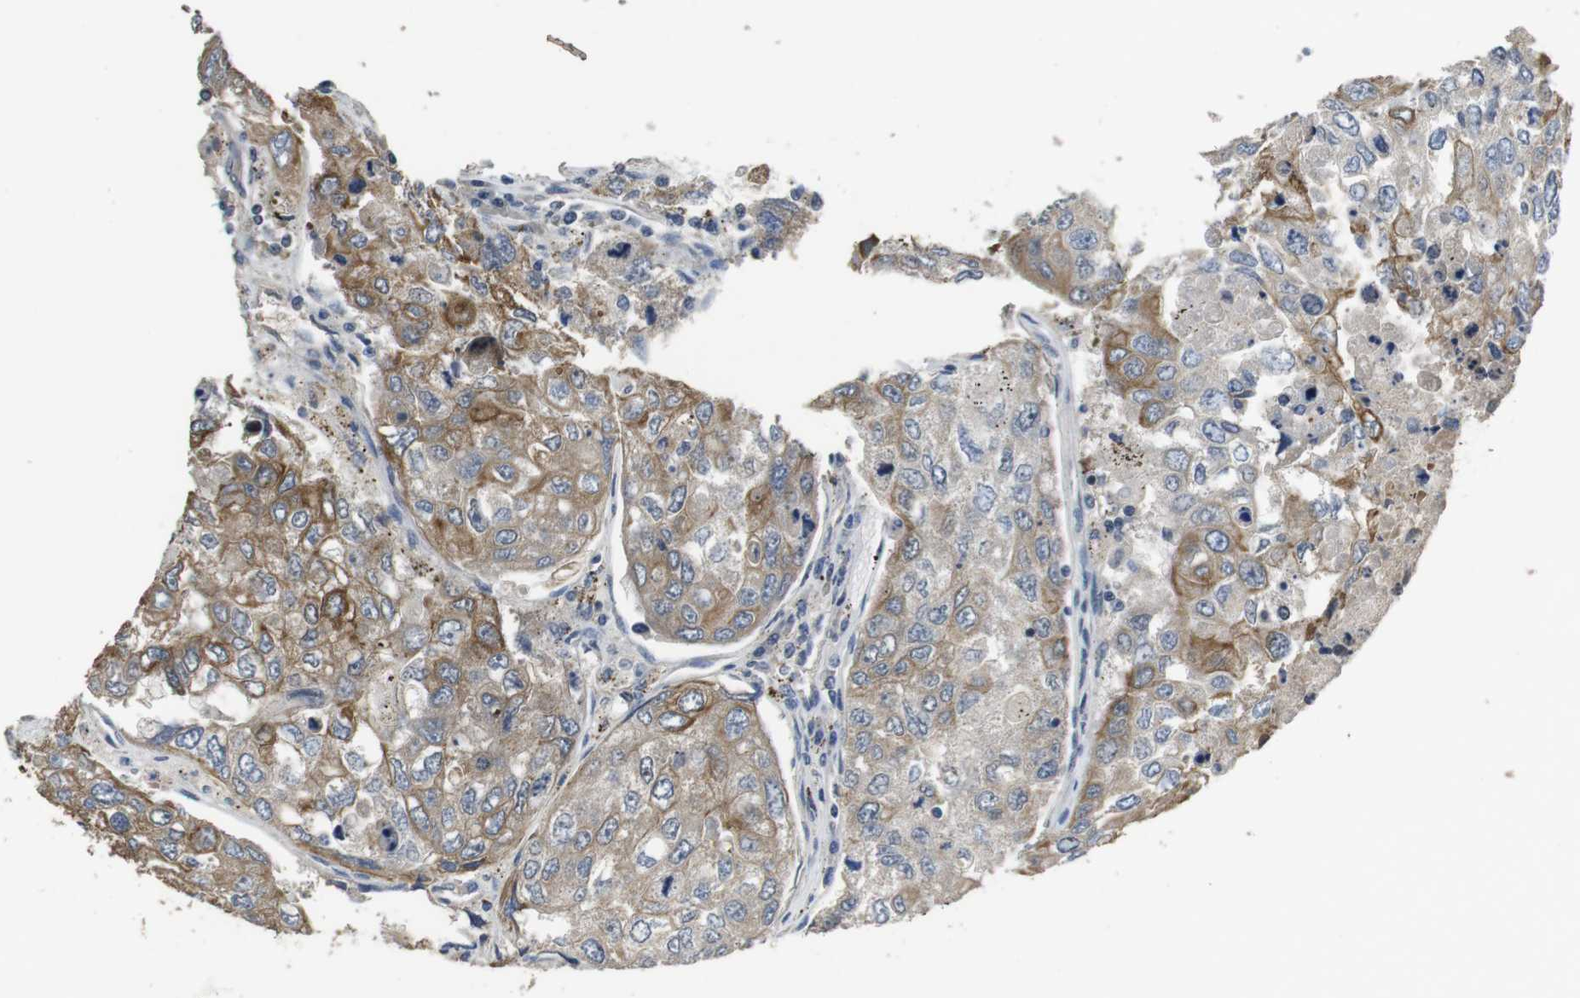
{"staining": {"intensity": "moderate", "quantity": ">75%", "location": "cytoplasmic/membranous"}, "tissue": "urothelial cancer", "cell_type": "Tumor cells", "image_type": "cancer", "snomed": [{"axis": "morphology", "description": "Urothelial carcinoma, High grade"}, {"axis": "topography", "description": "Lymph node"}, {"axis": "topography", "description": "Urinary bladder"}], "caption": "High-power microscopy captured an immunohistochemistry histopathology image of urothelial cancer, revealing moderate cytoplasmic/membranous staining in about >75% of tumor cells.", "gene": "ADGRL3", "patient": {"sex": "male", "age": 51}}